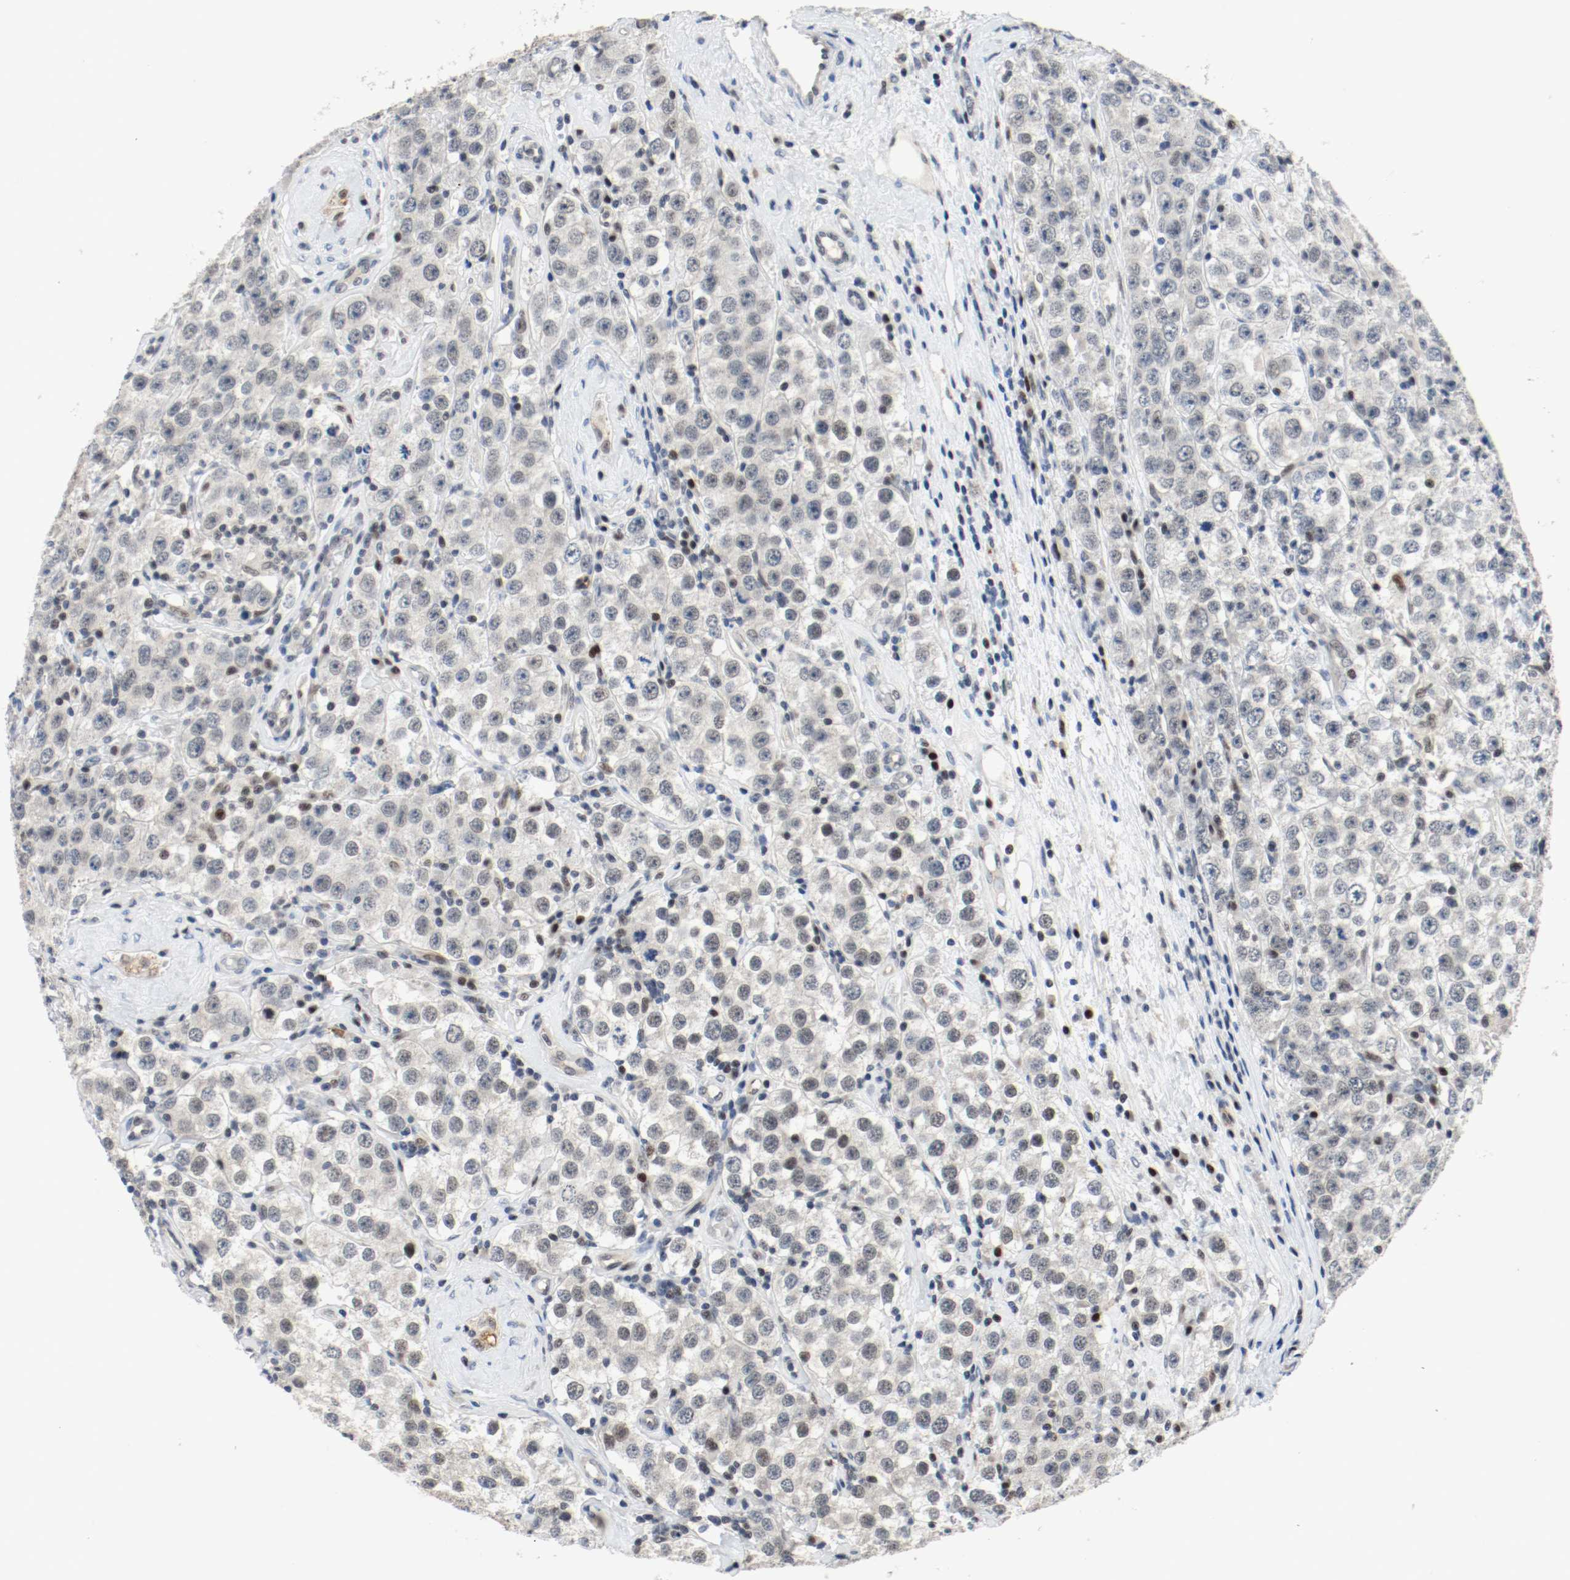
{"staining": {"intensity": "weak", "quantity": "<25%", "location": "nuclear"}, "tissue": "testis cancer", "cell_type": "Tumor cells", "image_type": "cancer", "snomed": [{"axis": "morphology", "description": "Seminoma, NOS"}, {"axis": "topography", "description": "Testis"}], "caption": "Human seminoma (testis) stained for a protein using immunohistochemistry (IHC) exhibits no positivity in tumor cells.", "gene": "ASH1L", "patient": {"sex": "male", "age": 52}}